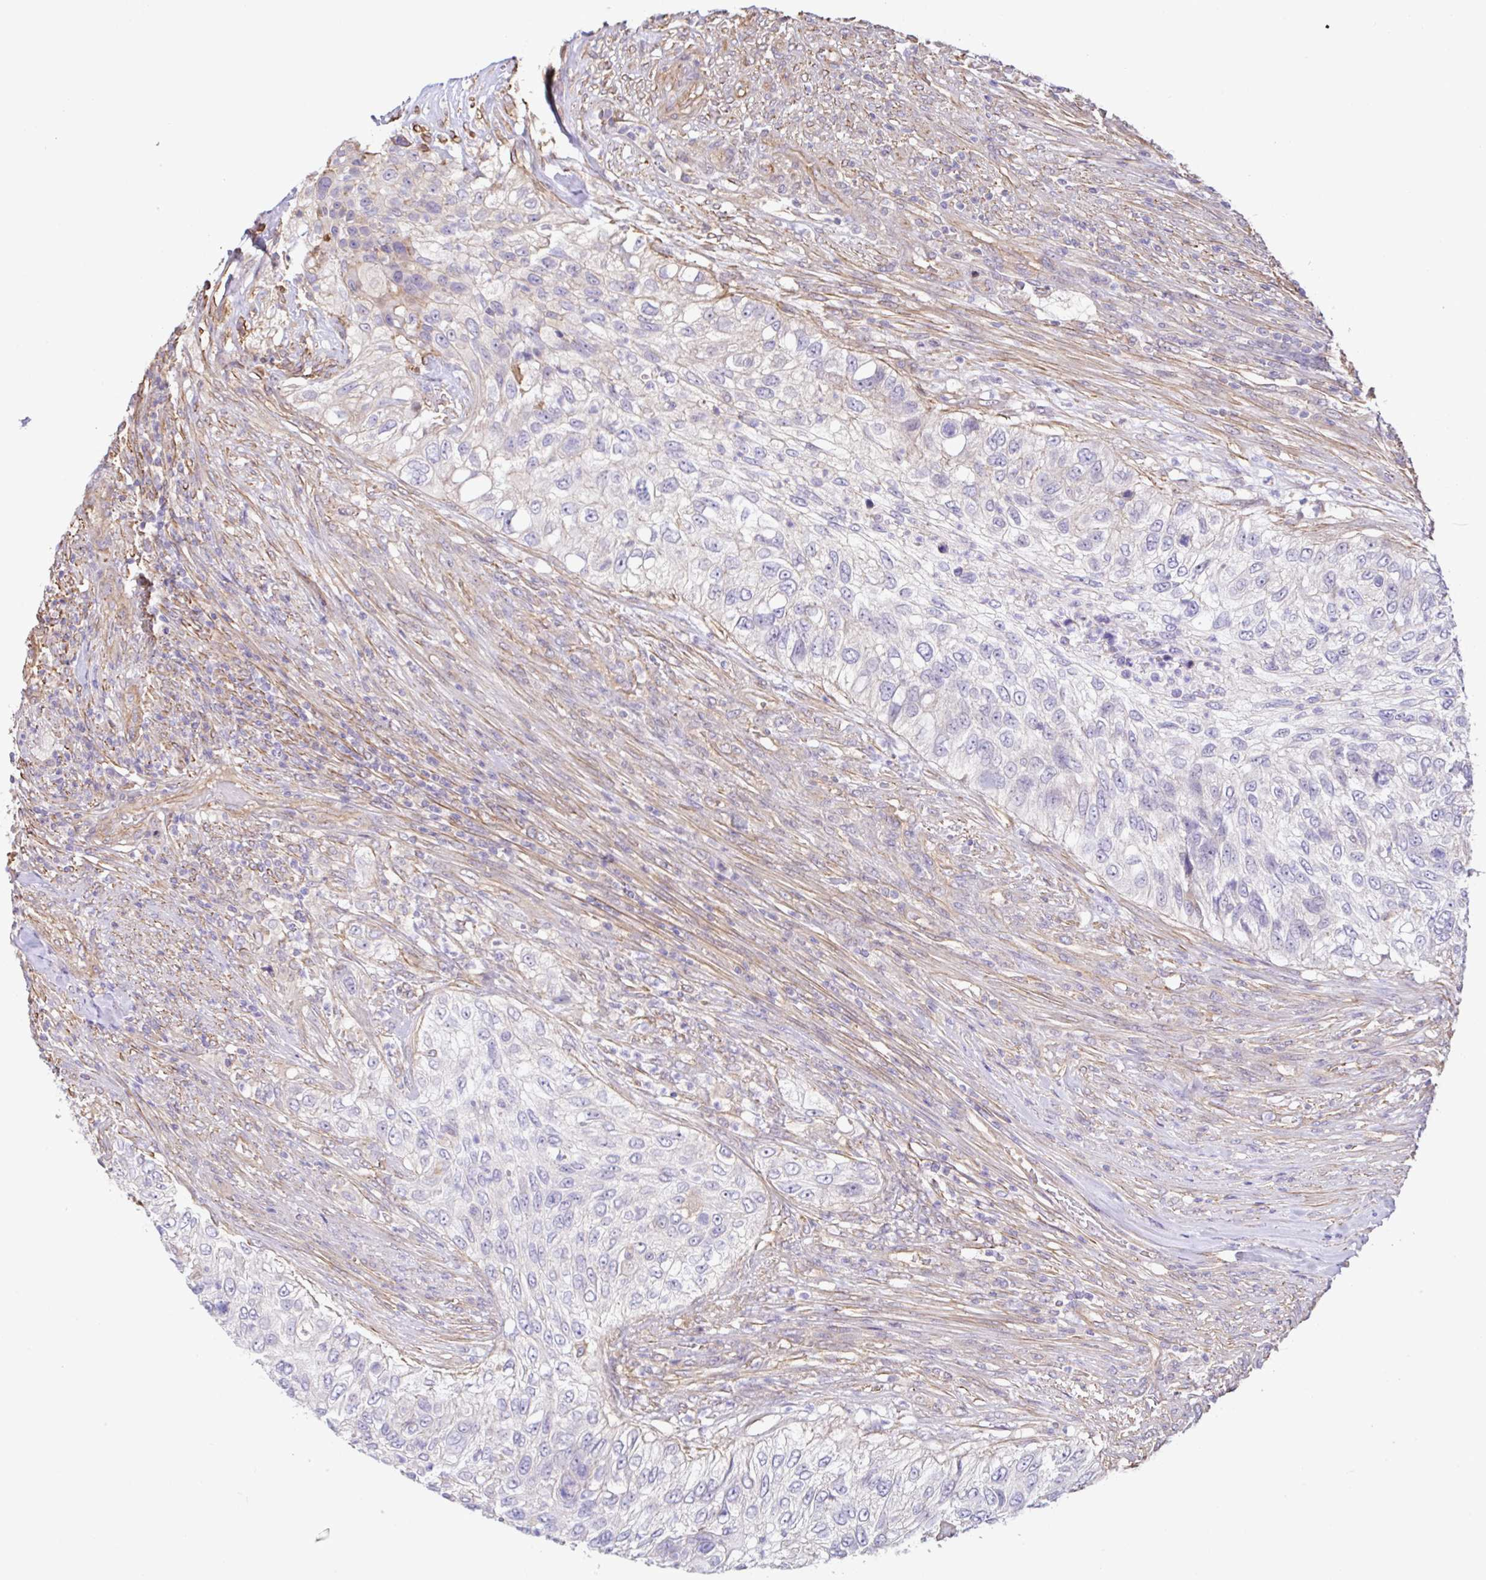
{"staining": {"intensity": "negative", "quantity": "none", "location": "none"}, "tissue": "urothelial cancer", "cell_type": "Tumor cells", "image_type": "cancer", "snomed": [{"axis": "morphology", "description": "Urothelial carcinoma, High grade"}, {"axis": "topography", "description": "Urinary bladder"}], "caption": "The photomicrograph reveals no staining of tumor cells in high-grade urothelial carcinoma.", "gene": "PLCD4", "patient": {"sex": "female", "age": 60}}